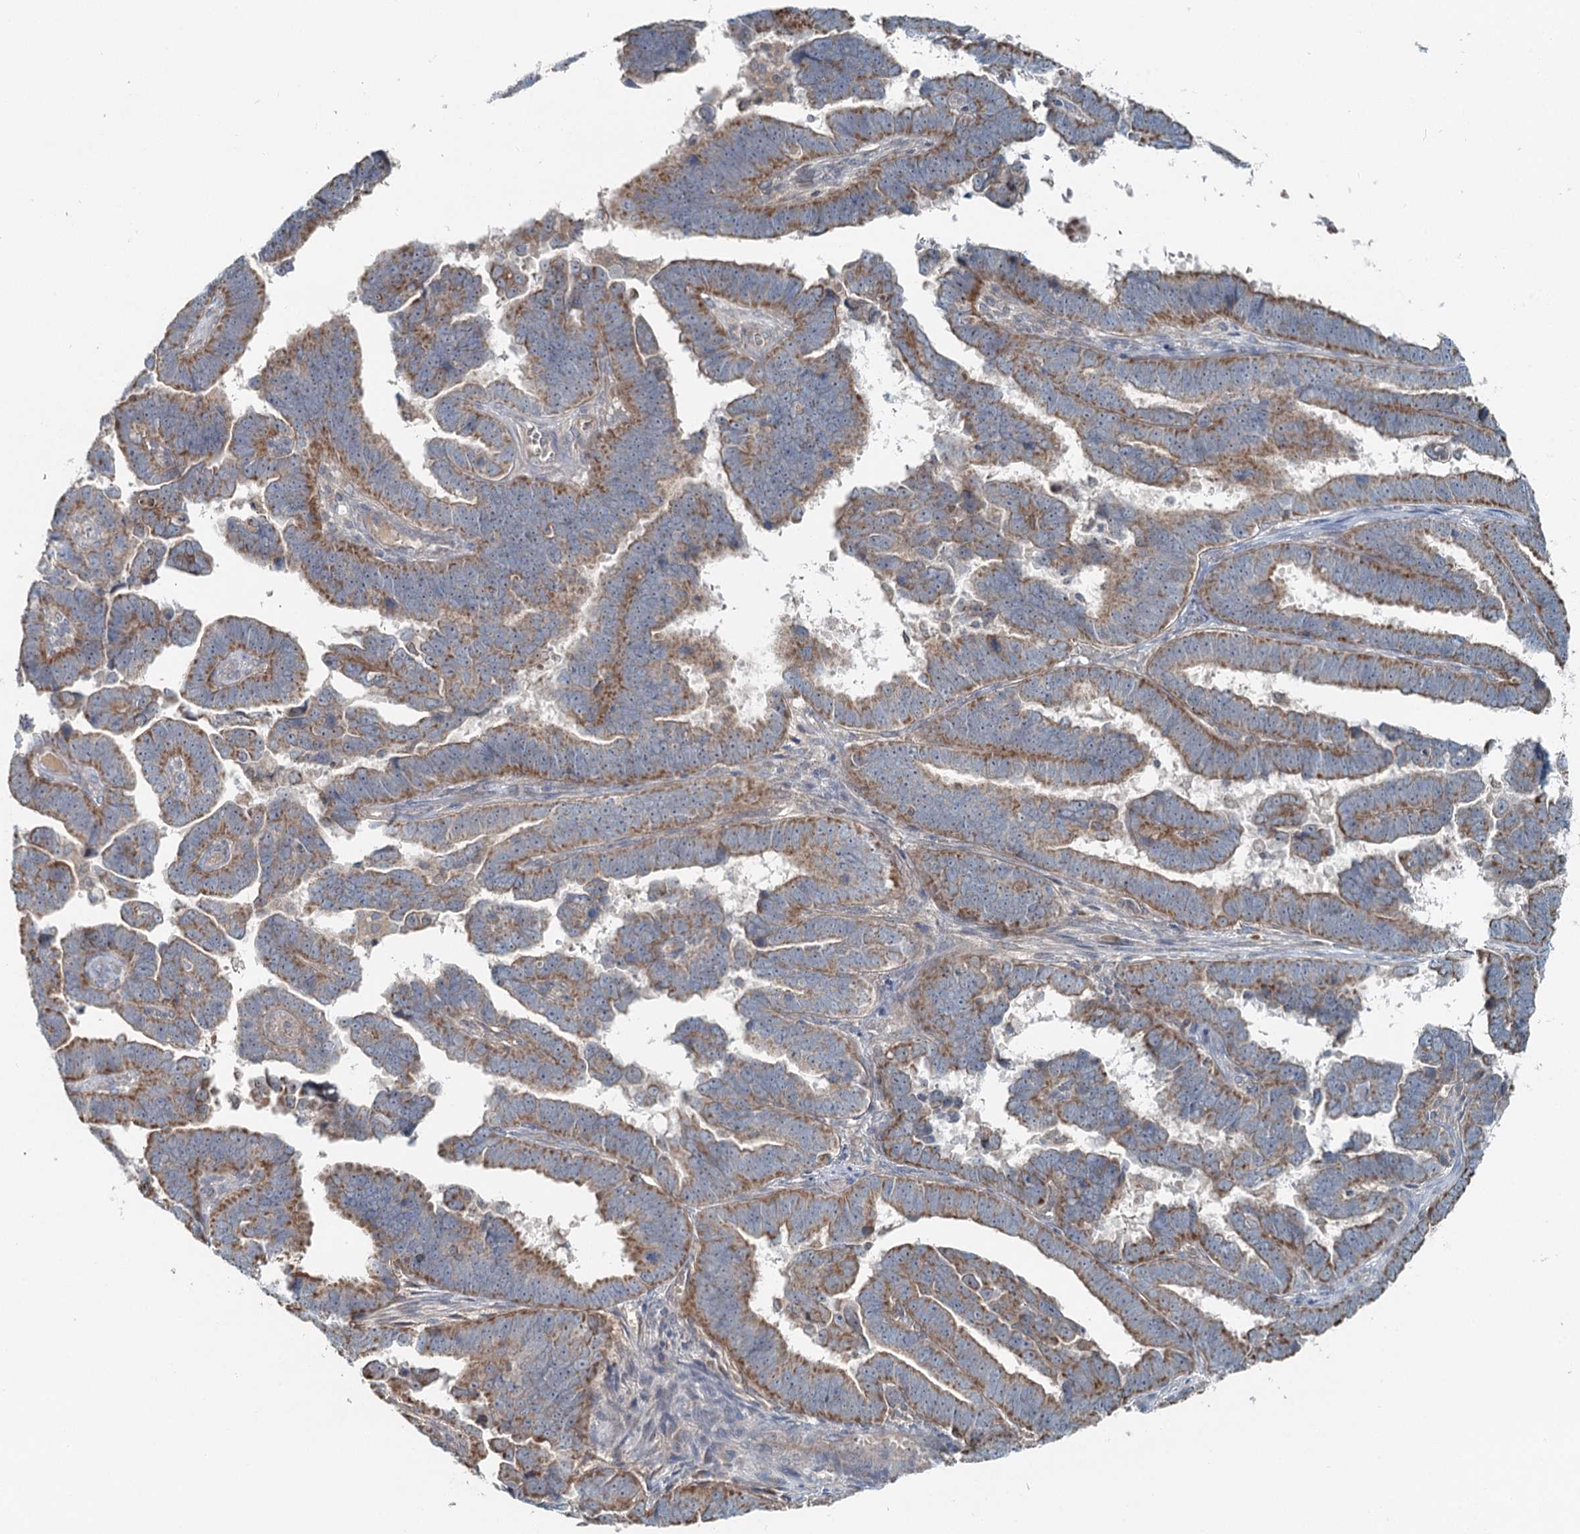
{"staining": {"intensity": "moderate", "quantity": ">75%", "location": "cytoplasmic/membranous"}, "tissue": "endometrial cancer", "cell_type": "Tumor cells", "image_type": "cancer", "snomed": [{"axis": "morphology", "description": "Adenocarcinoma, NOS"}, {"axis": "topography", "description": "Endometrium"}], "caption": "Tumor cells display medium levels of moderate cytoplasmic/membranous positivity in about >75% of cells in adenocarcinoma (endometrial). The staining was performed using DAB (3,3'-diaminobenzidine) to visualize the protein expression in brown, while the nuclei were stained in blue with hematoxylin (Magnification: 20x).", "gene": "CHCHD5", "patient": {"sex": "female", "age": 75}}